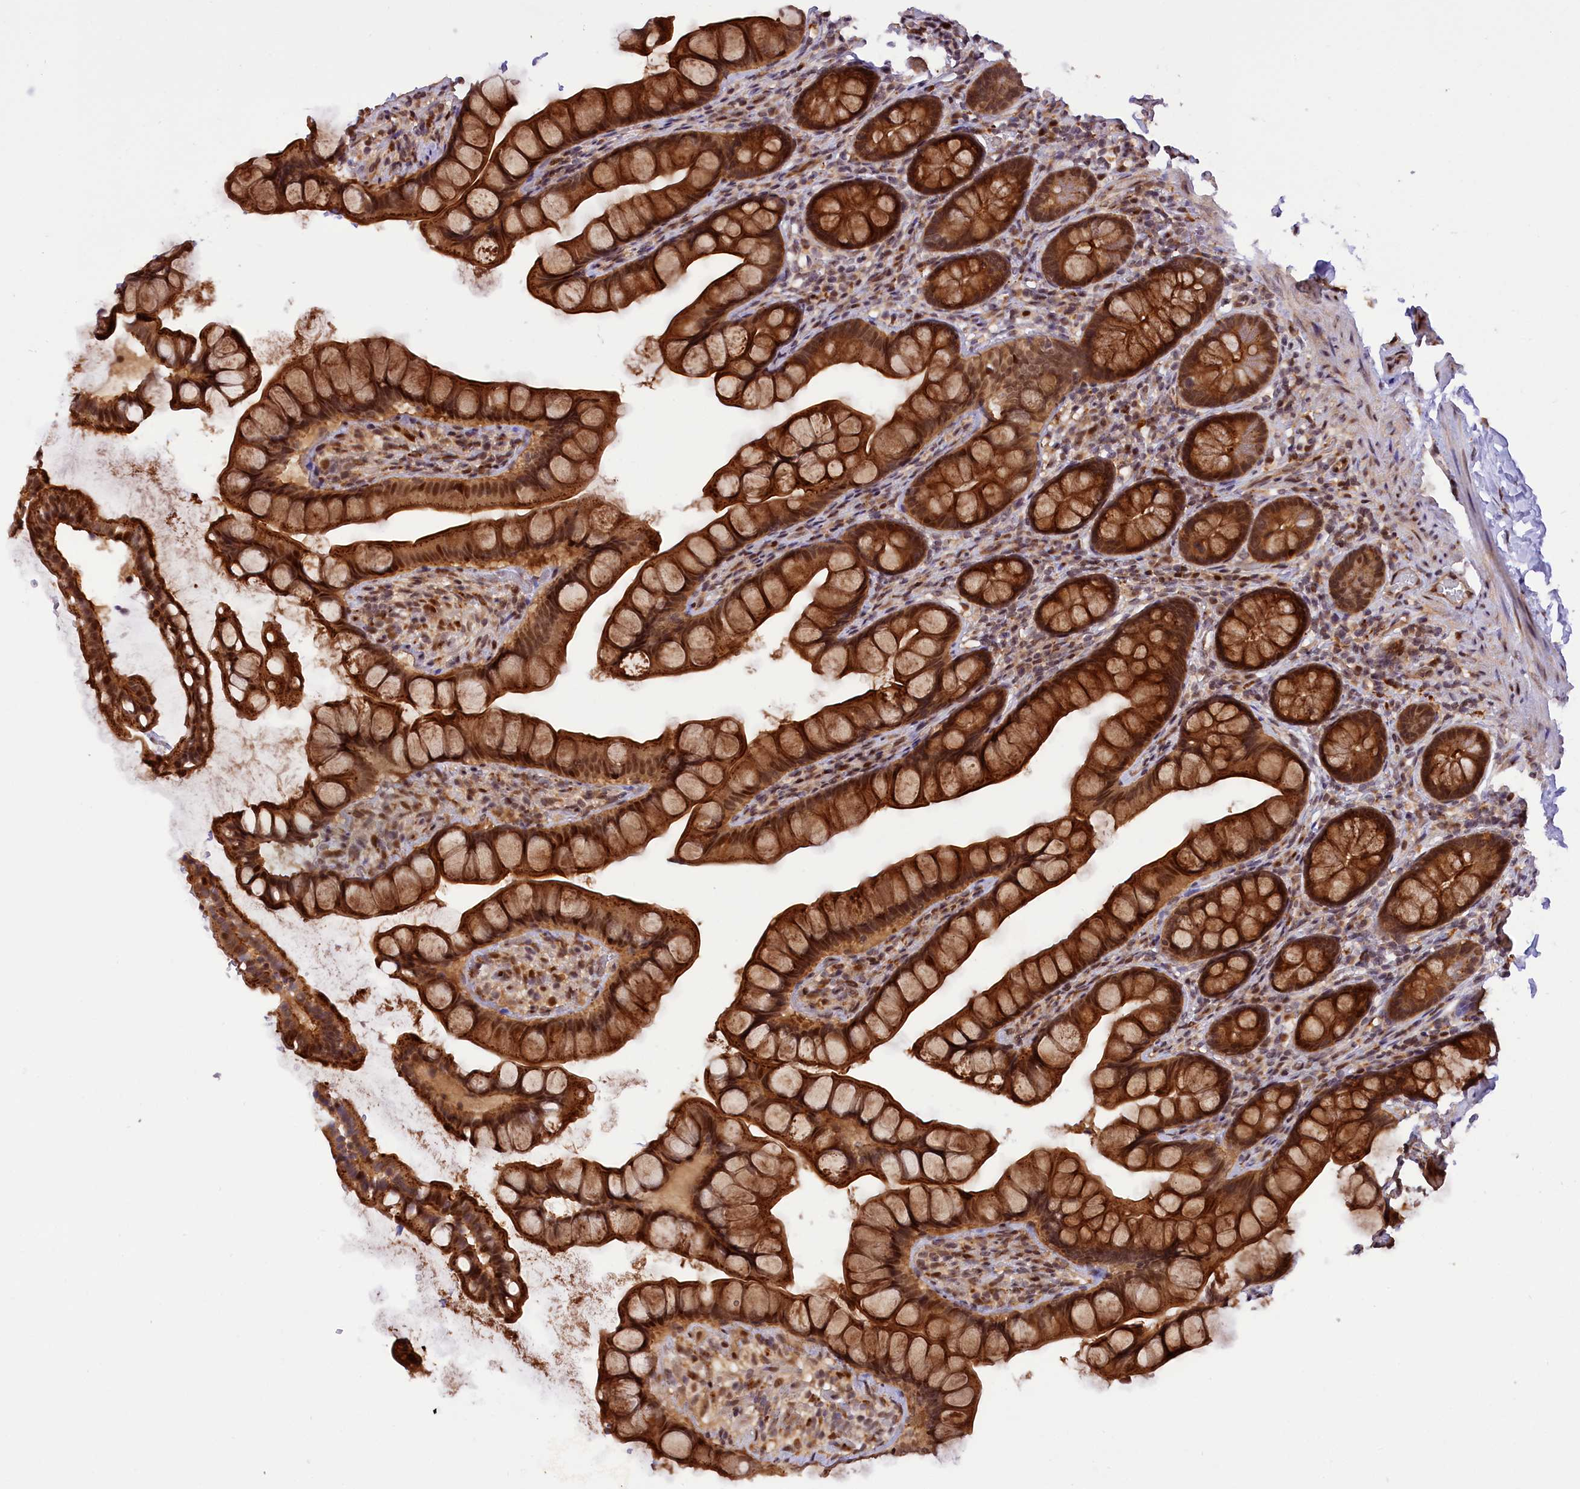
{"staining": {"intensity": "strong", "quantity": ">75%", "location": "cytoplasmic/membranous,nuclear"}, "tissue": "small intestine", "cell_type": "Glandular cells", "image_type": "normal", "snomed": [{"axis": "morphology", "description": "Normal tissue, NOS"}, {"axis": "topography", "description": "Small intestine"}], "caption": "A high amount of strong cytoplasmic/membranous,nuclear expression is present in approximately >75% of glandular cells in unremarkable small intestine.", "gene": "SAMD4A", "patient": {"sex": "male", "age": 70}}